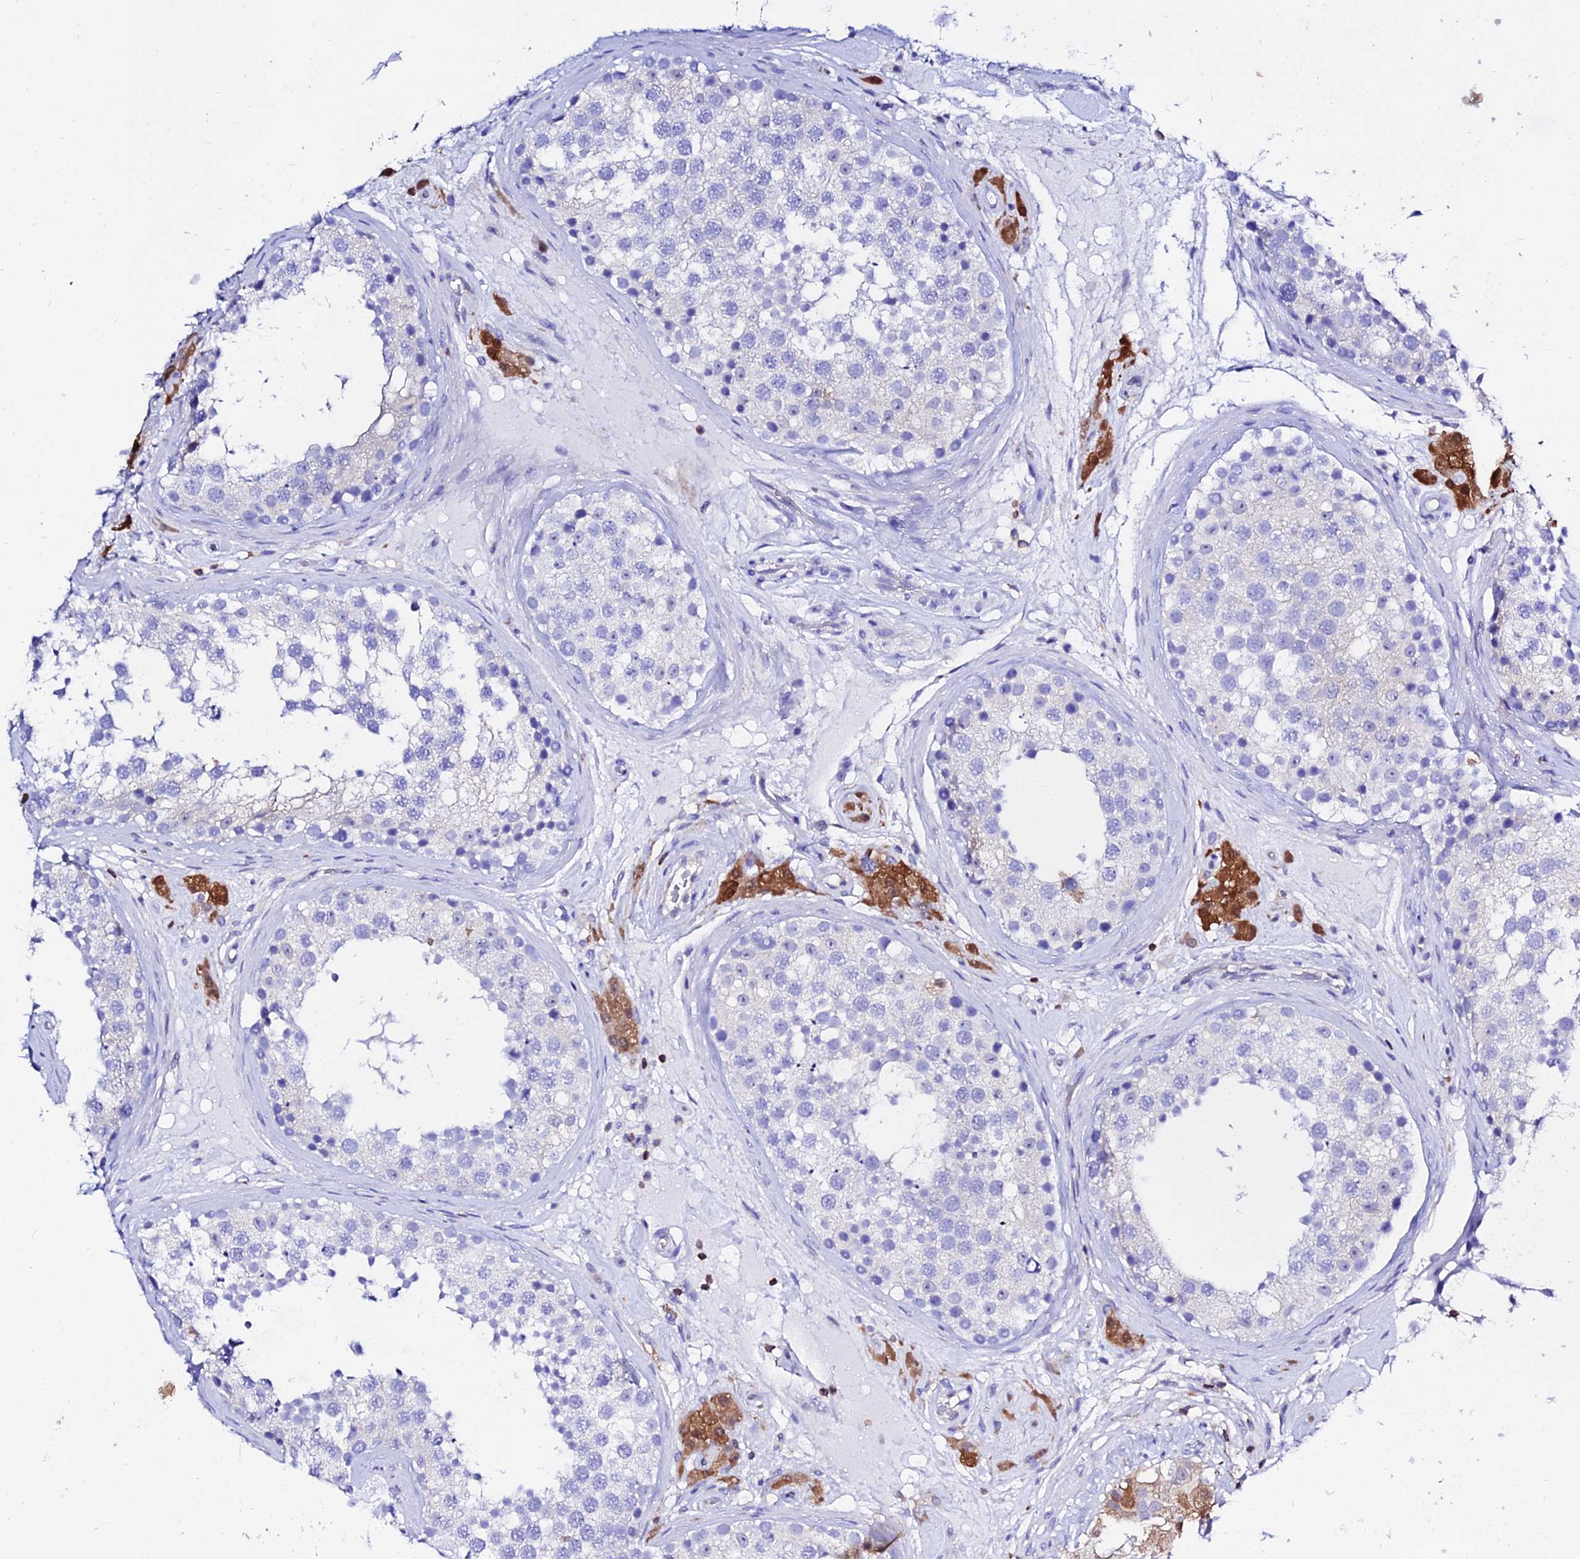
{"staining": {"intensity": "negative", "quantity": "none", "location": "none"}, "tissue": "testis", "cell_type": "Cells in seminiferous ducts", "image_type": "normal", "snomed": [{"axis": "morphology", "description": "Normal tissue, NOS"}, {"axis": "topography", "description": "Testis"}], "caption": "Immunohistochemistry (IHC) of benign human testis displays no expression in cells in seminiferous ducts.", "gene": "S100A16", "patient": {"sex": "male", "age": 46}}